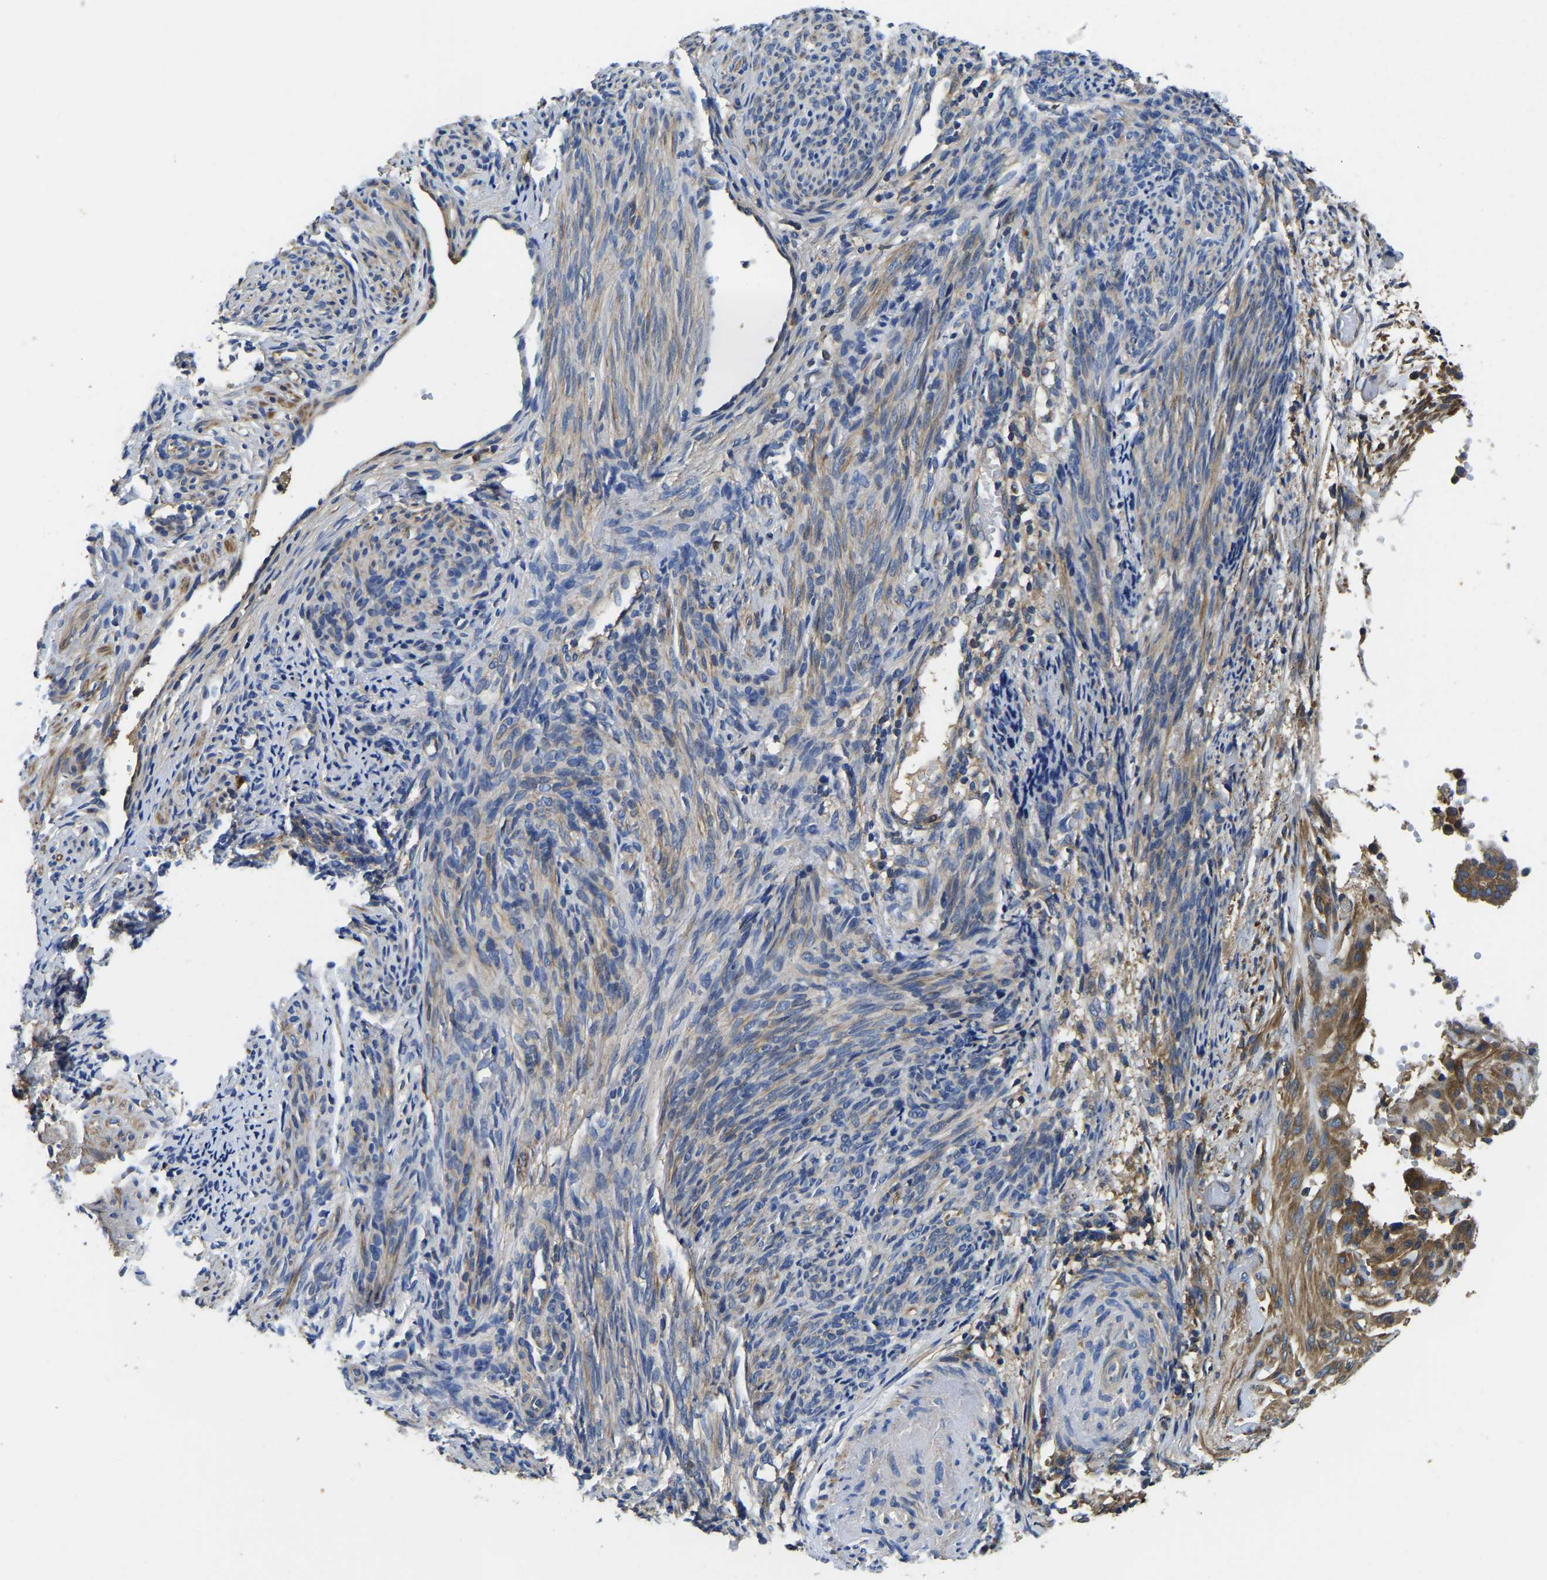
{"staining": {"intensity": "moderate", "quantity": ">75%", "location": "cytoplasmic/membranous"}, "tissue": "endometrial cancer", "cell_type": "Tumor cells", "image_type": "cancer", "snomed": [{"axis": "morphology", "description": "Adenocarcinoma, NOS"}, {"axis": "topography", "description": "Endometrium"}], "caption": "Tumor cells reveal medium levels of moderate cytoplasmic/membranous staining in approximately >75% of cells in human adenocarcinoma (endometrial).", "gene": "STAT2", "patient": {"sex": "female", "age": 58}}